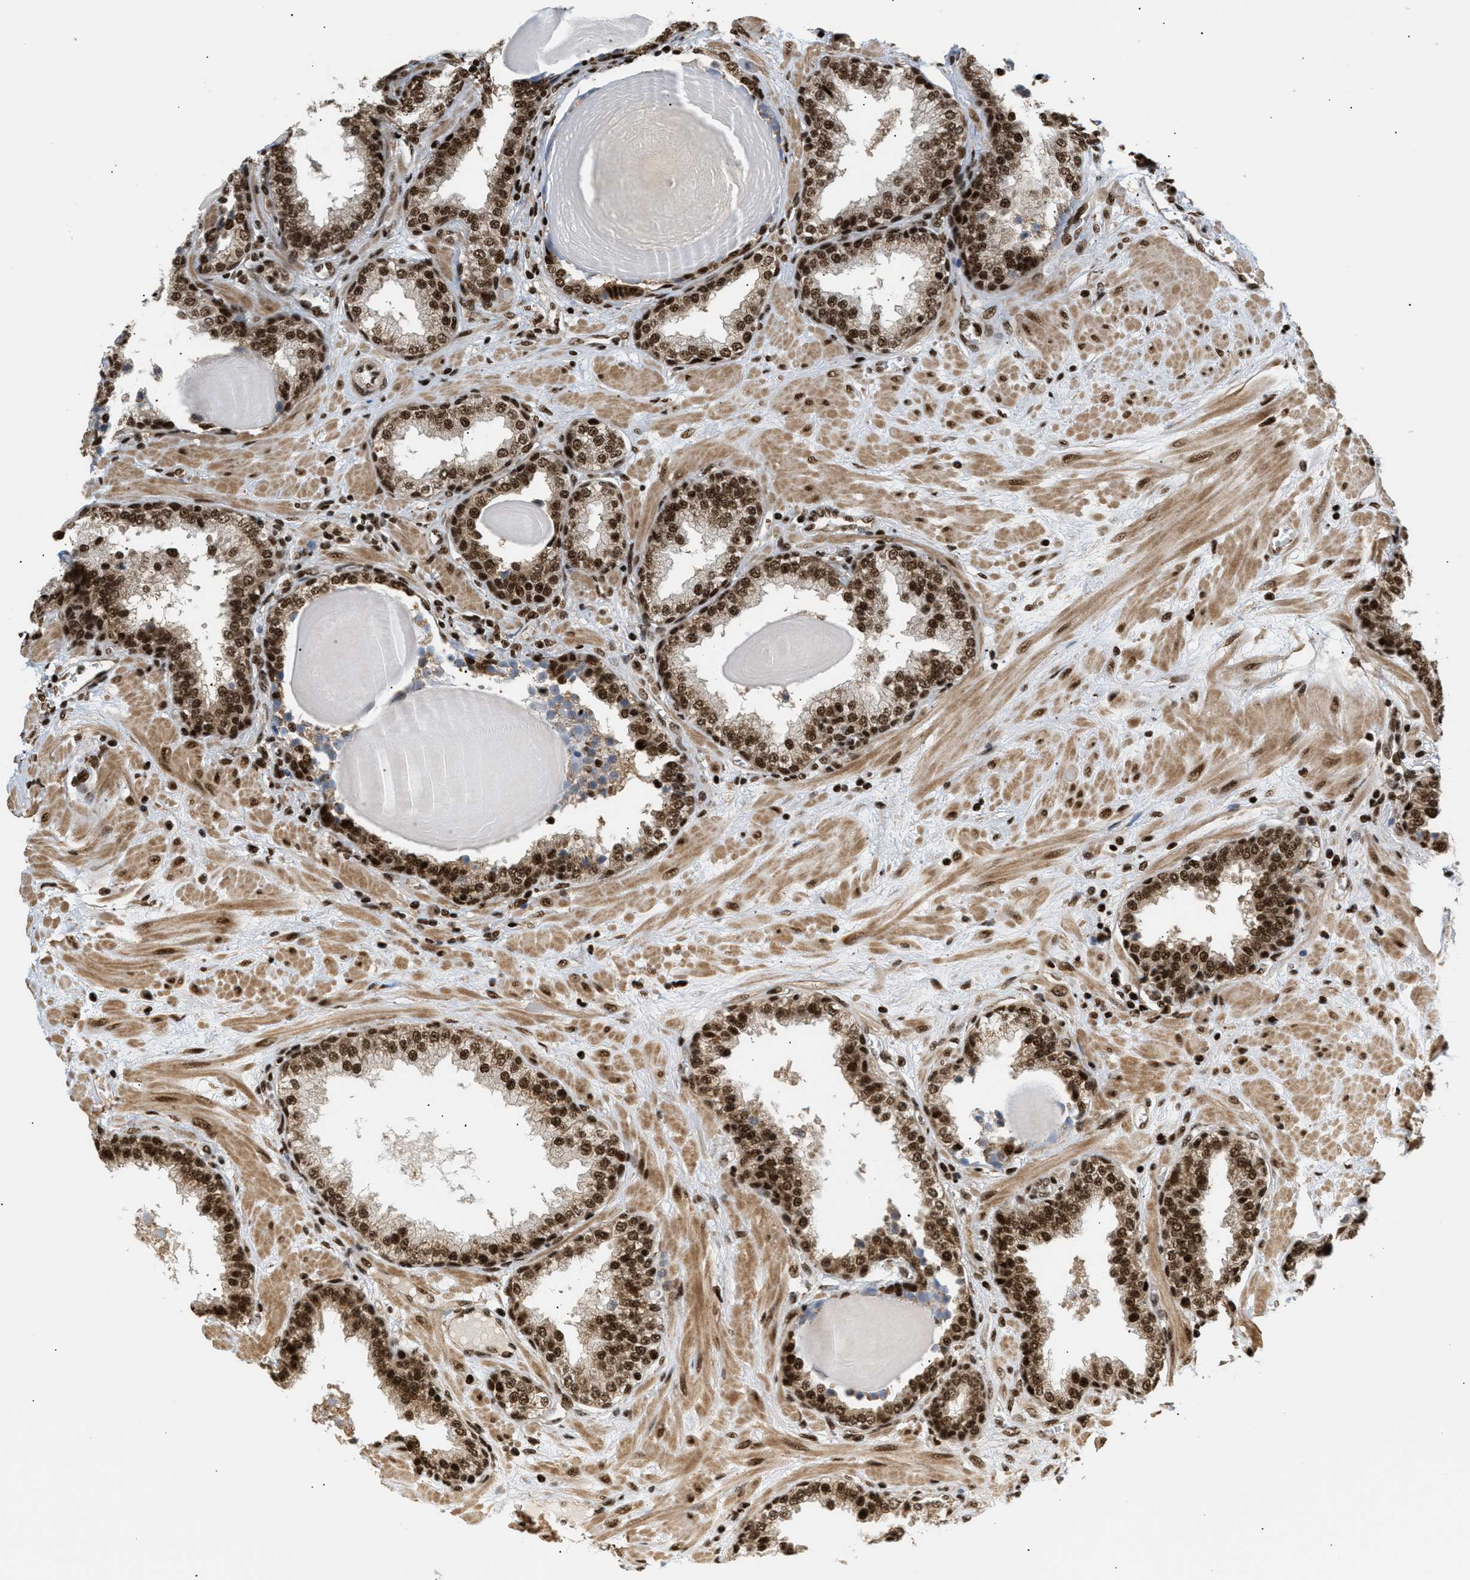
{"staining": {"intensity": "strong", "quantity": ">75%", "location": "nuclear"}, "tissue": "prostate", "cell_type": "Glandular cells", "image_type": "normal", "snomed": [{"axis": "morphology", "description": "Normal tissue, NOS"}, {"axis": "topography", "description": "Prostate"}], "caption": "Normal prostate was stained to show a protein in brown. There is high levels of strong nuclear expression in approximately >75% of glandular cells. (Stains: DAB in brown, nuclei in blue, Microscopy: brightfield microscopy at high magnification).", "gene": "RBM5", "patient": {"sex": "male", "age": 51}}